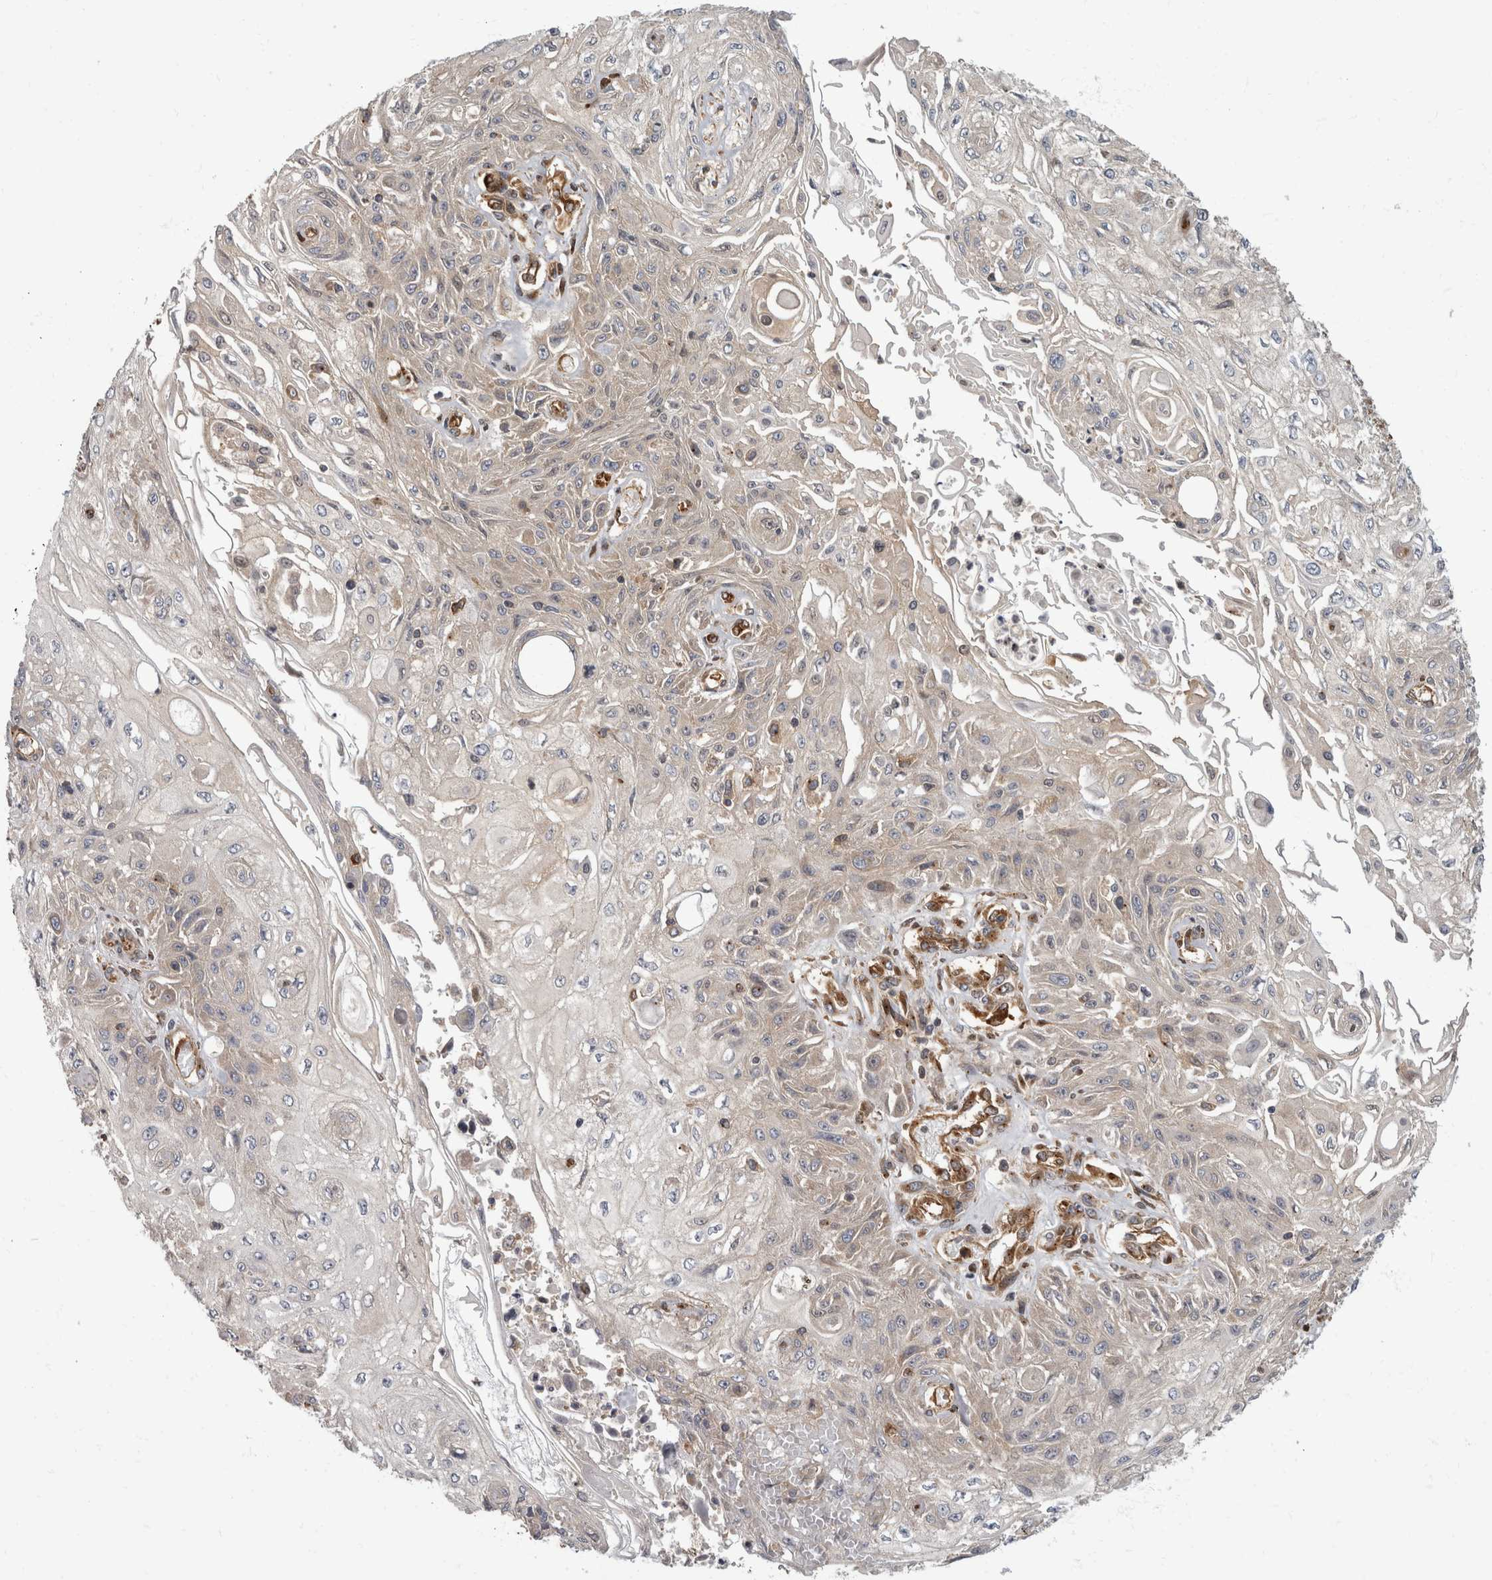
{"staining": {"intensity": "negative", "quantity": "none", "location": "none"}, "tissue": "skin cancer", "cell_type": "Tumor cells", "image_type": "cancer", "snomed": [{"axis": "morphology", "description": "Squamous cell carcinoma, NOS"}, {"axis": "morphology", "description": "Squamous cell carcinoma, metastatic, NOS"}, {"axis": "topography", "description": "Skin"}, {"axis": "topography", "description": "Lymph node"}], "caption": "This image is of skin metastatic squamous cell carcinoma stained with immunohistochemistry to label a protein in brown with the nuclei are counter-stained blue. There is no staining in tumor cells. (Immunohistochemistry (ihc), brightfield microscopy, high magnification).", "gene": "HOOK3", "patient": {"sex": "male", "age": 75}}